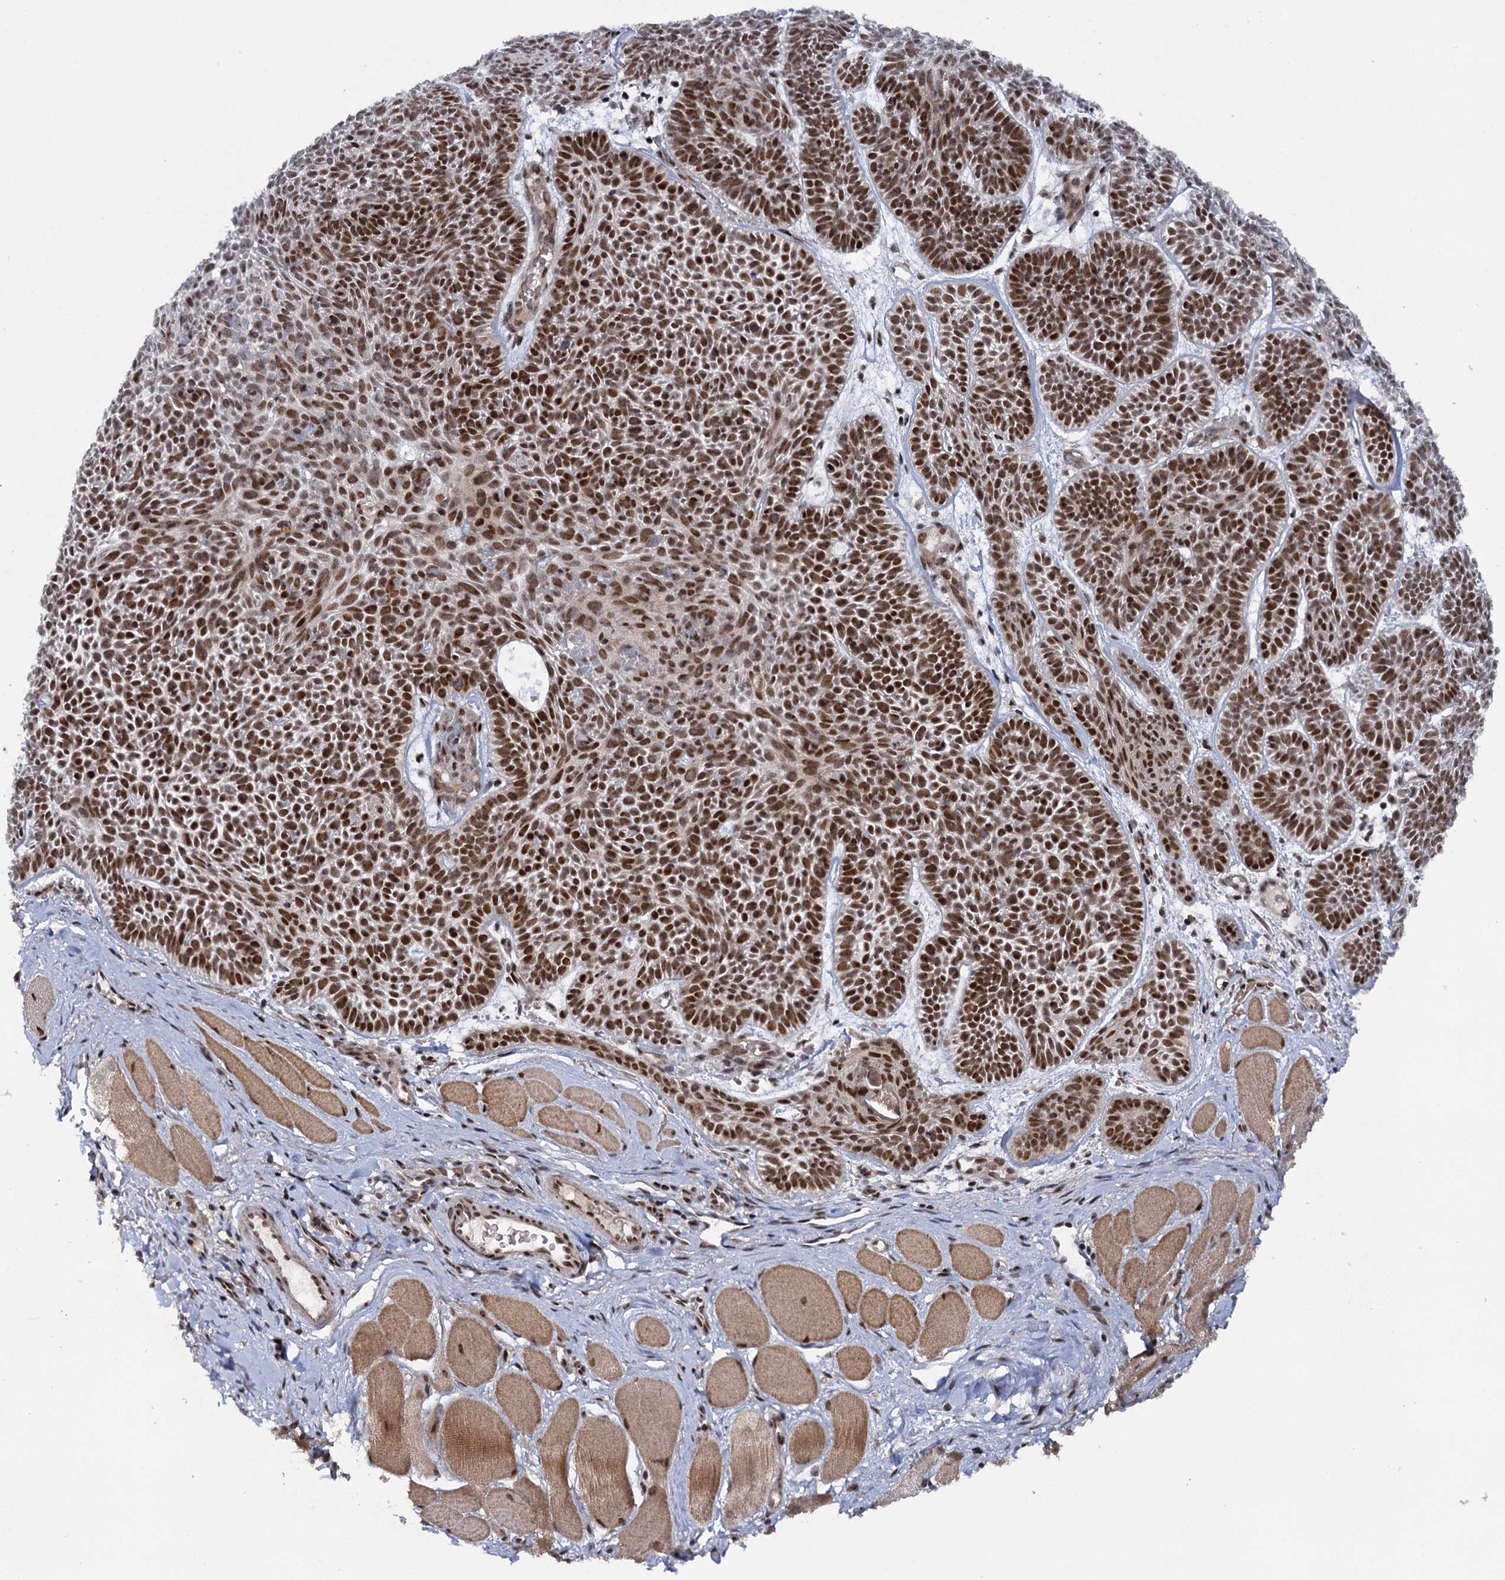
{"staining": {"intensity": "strong", "quantity": ">75%", "location": "nuclear"}, "tissue": "skin cancer", "cell_type": "Tumor cells", "image_type": "cancer", "snomed": [{"axis": "morphology", "description": "Basal cell carcinoma"}, {"axis": "topography", "description": "Skin"}], "caption": "IHC (DAB) staining of skin cancer shows strong nuclear protein positivity in approximately >75% of tumor cells.", "gene": "BUD13", "patient": {"sex": "male", "age": 85}}